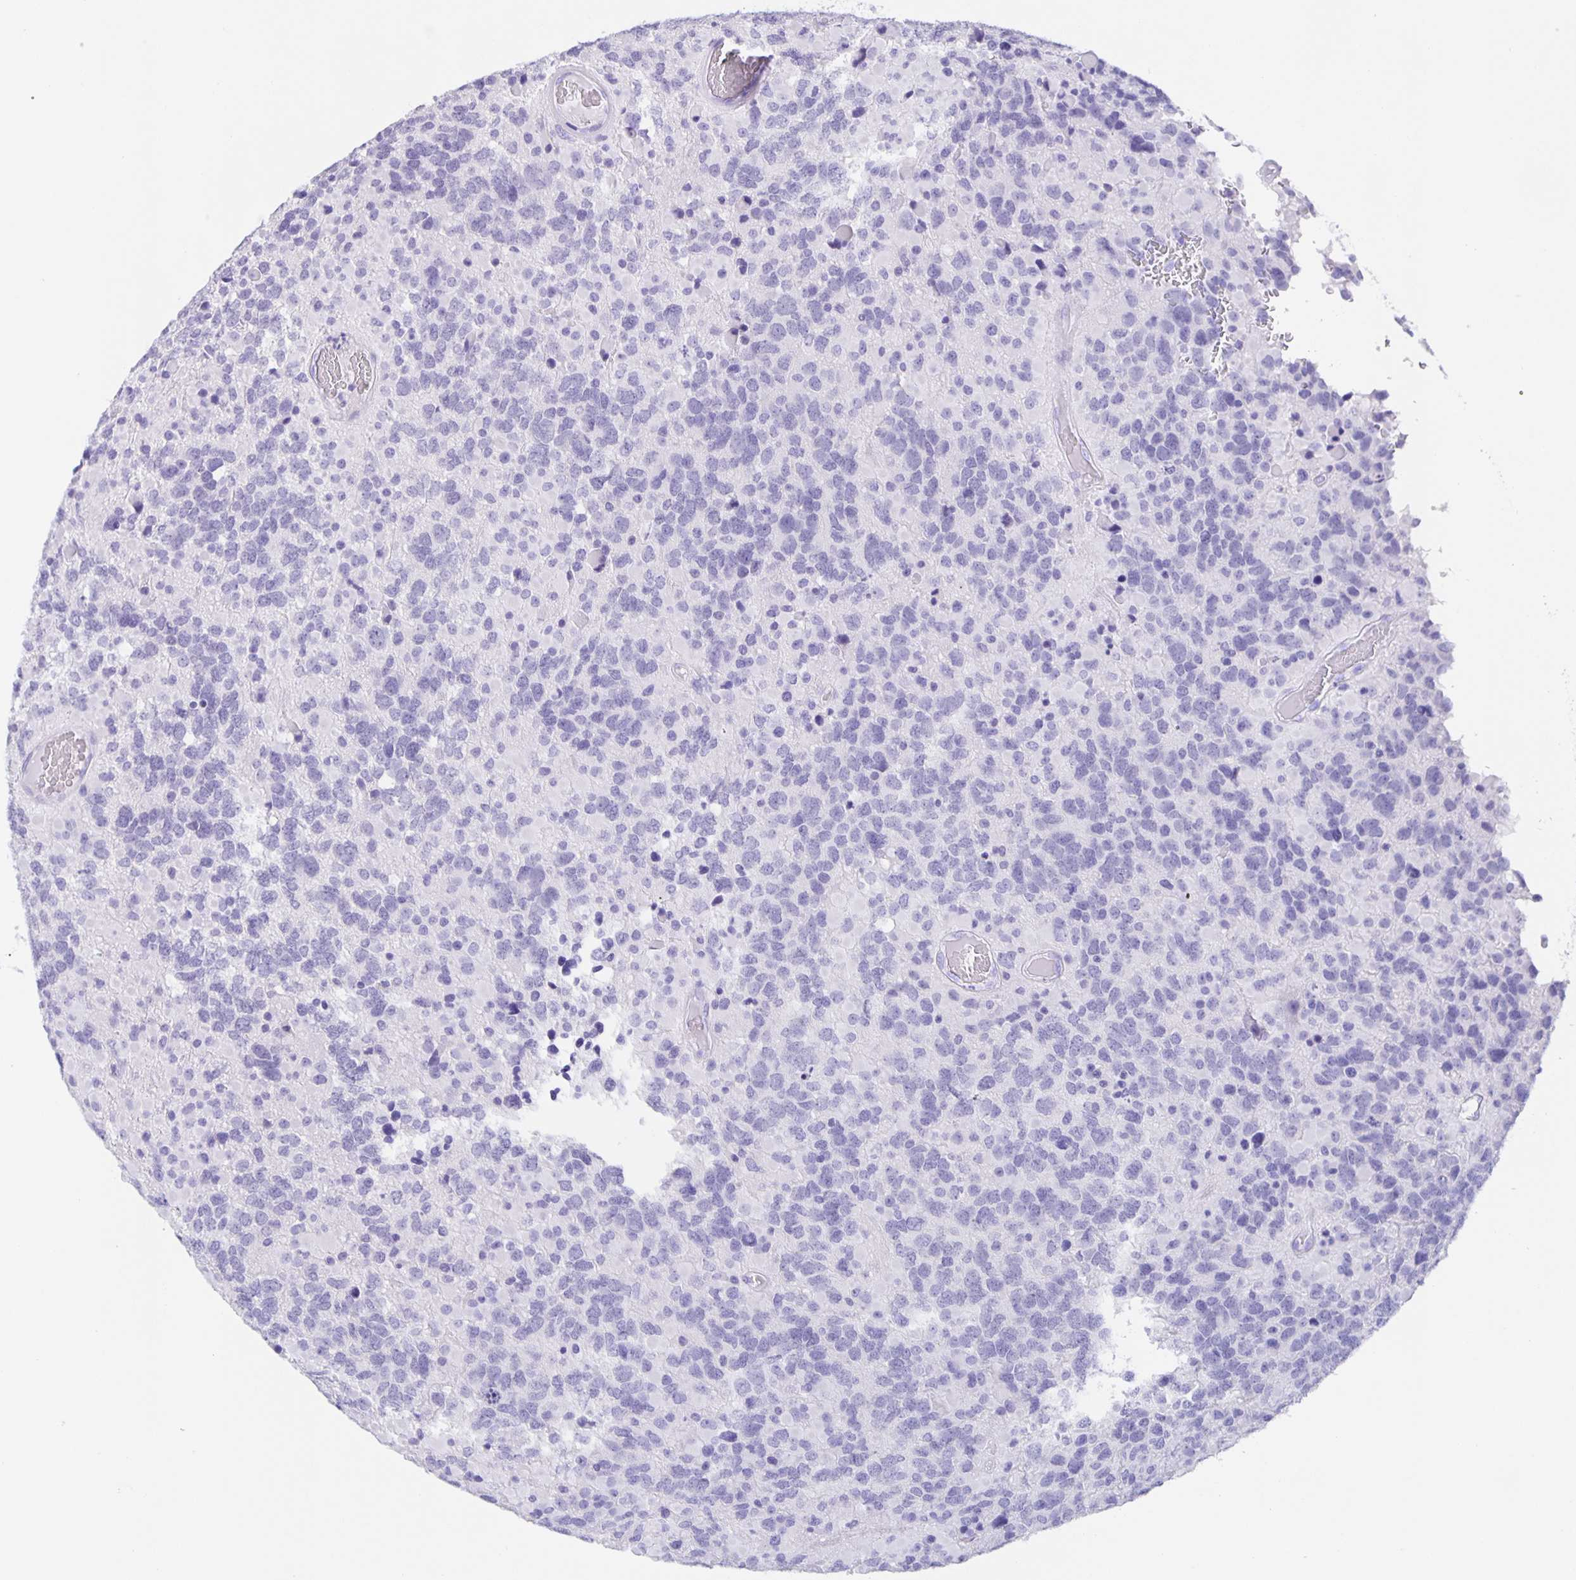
{"staining": {"intensity": "negative", "quantity": "none", "location": "none"}, "tissue": "glioma", "cell_type": "Tumor cells", "image_type": "cancer", "snomed": [{"axis": "morphology", "description": "Glioma, malignant, High grade"}, {"axis": "topography", "description": "Brain"}], "caption": "Human malignant high-grade glioma stained for a protein using IHC displays no staining in tumor cells.", "gene": "GUCA2A", "patient": {"sex": "female", "age": 40}}